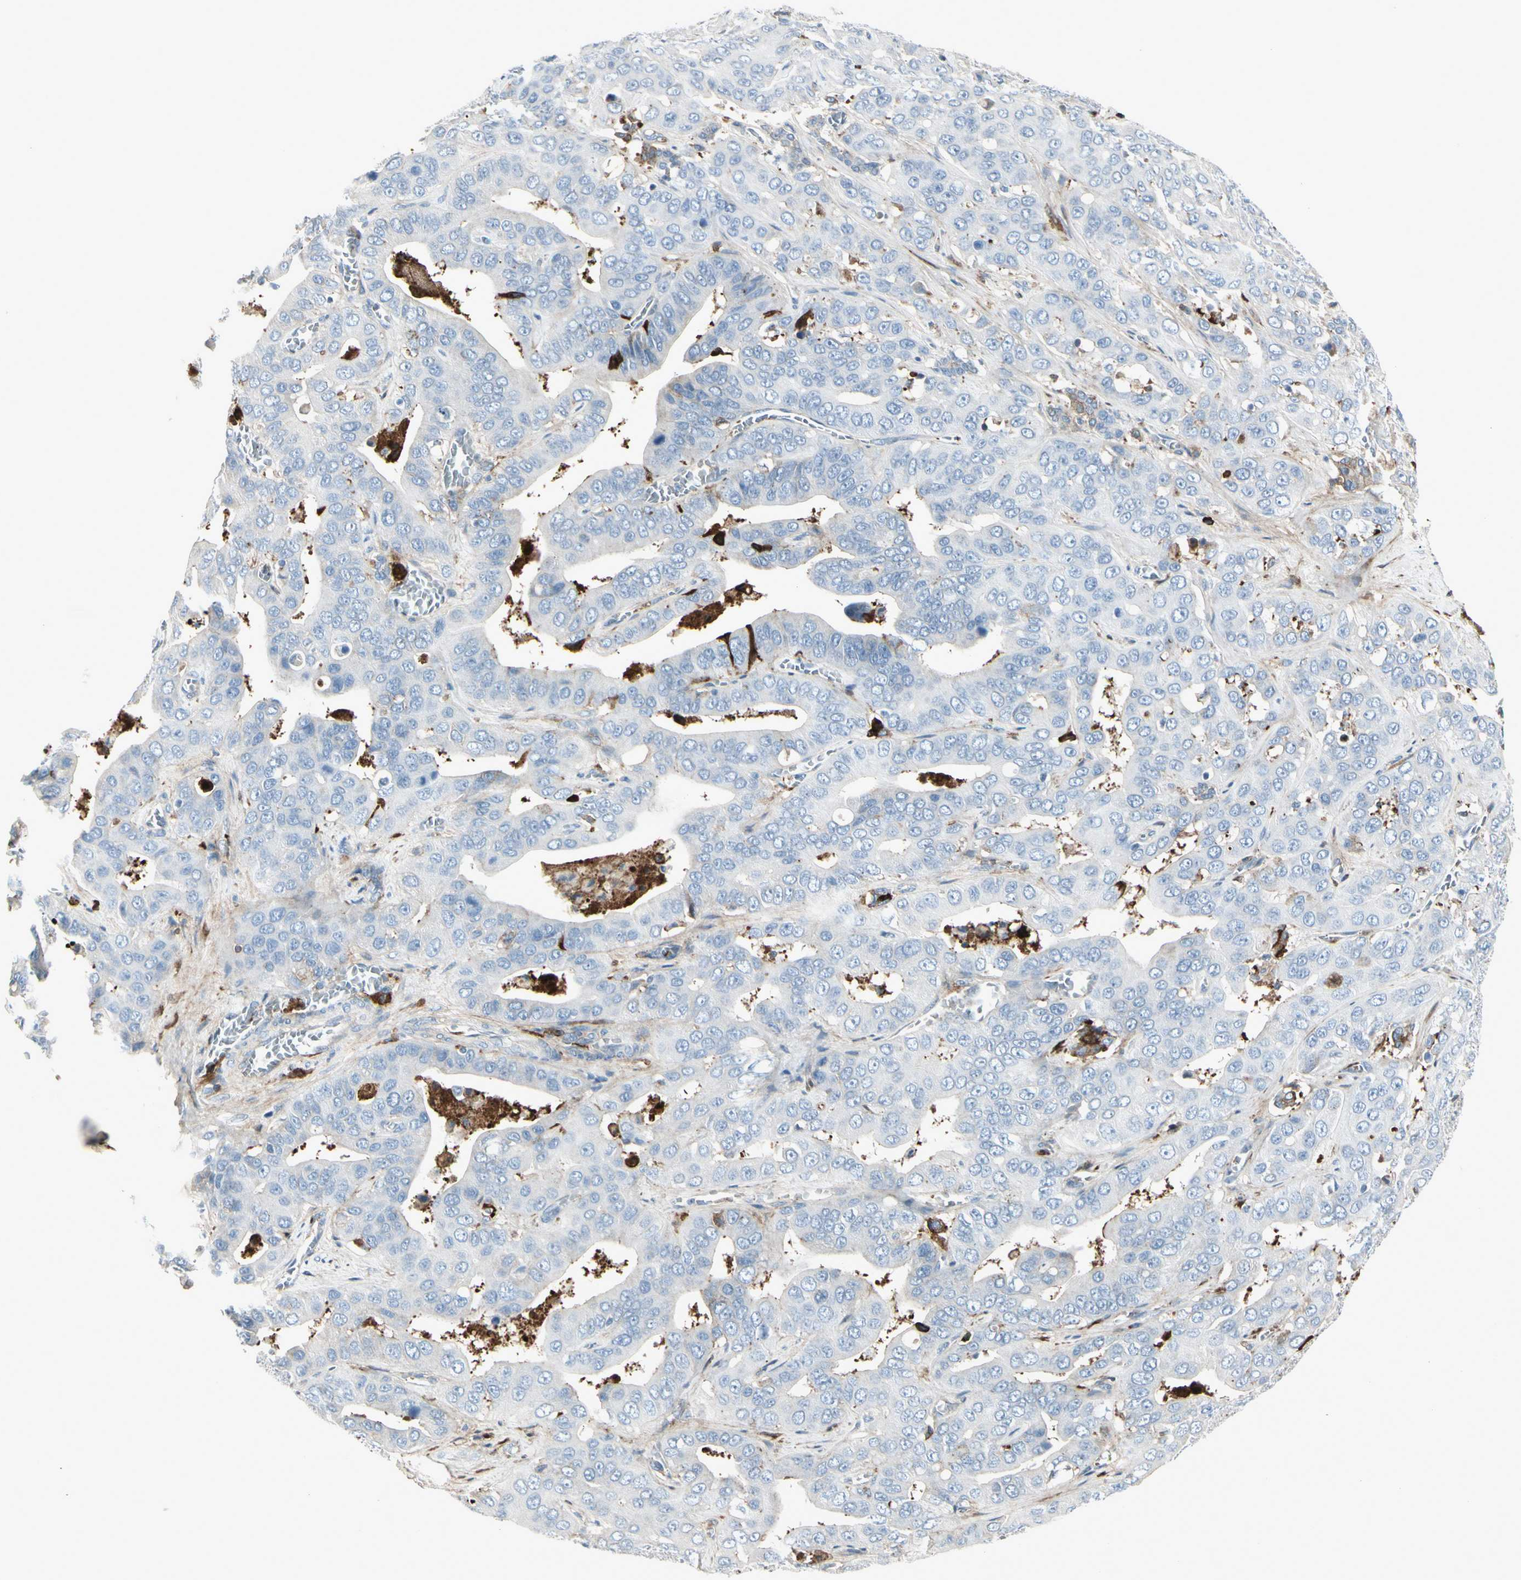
{"staining": {"intensity": "negative", "quantity": "none", "location": "none"}, "tissue": "liver cancer", "cell_type": "Tumor cells", "image_type": "cancer", "snomed": [{"axis": "morphology", "description": "Cholangiocarcinoma"}, {"axis": "topography", "description": "Liver"}], "caption": "Image shows no protein staining in tumor cells of cholangiocarcinoma (liver) tissue. (DAB immunohistochemistry with hematoxylin counter stain).", "gene": "IGHG1", "patient": {"sex": "female", "age": 52}}